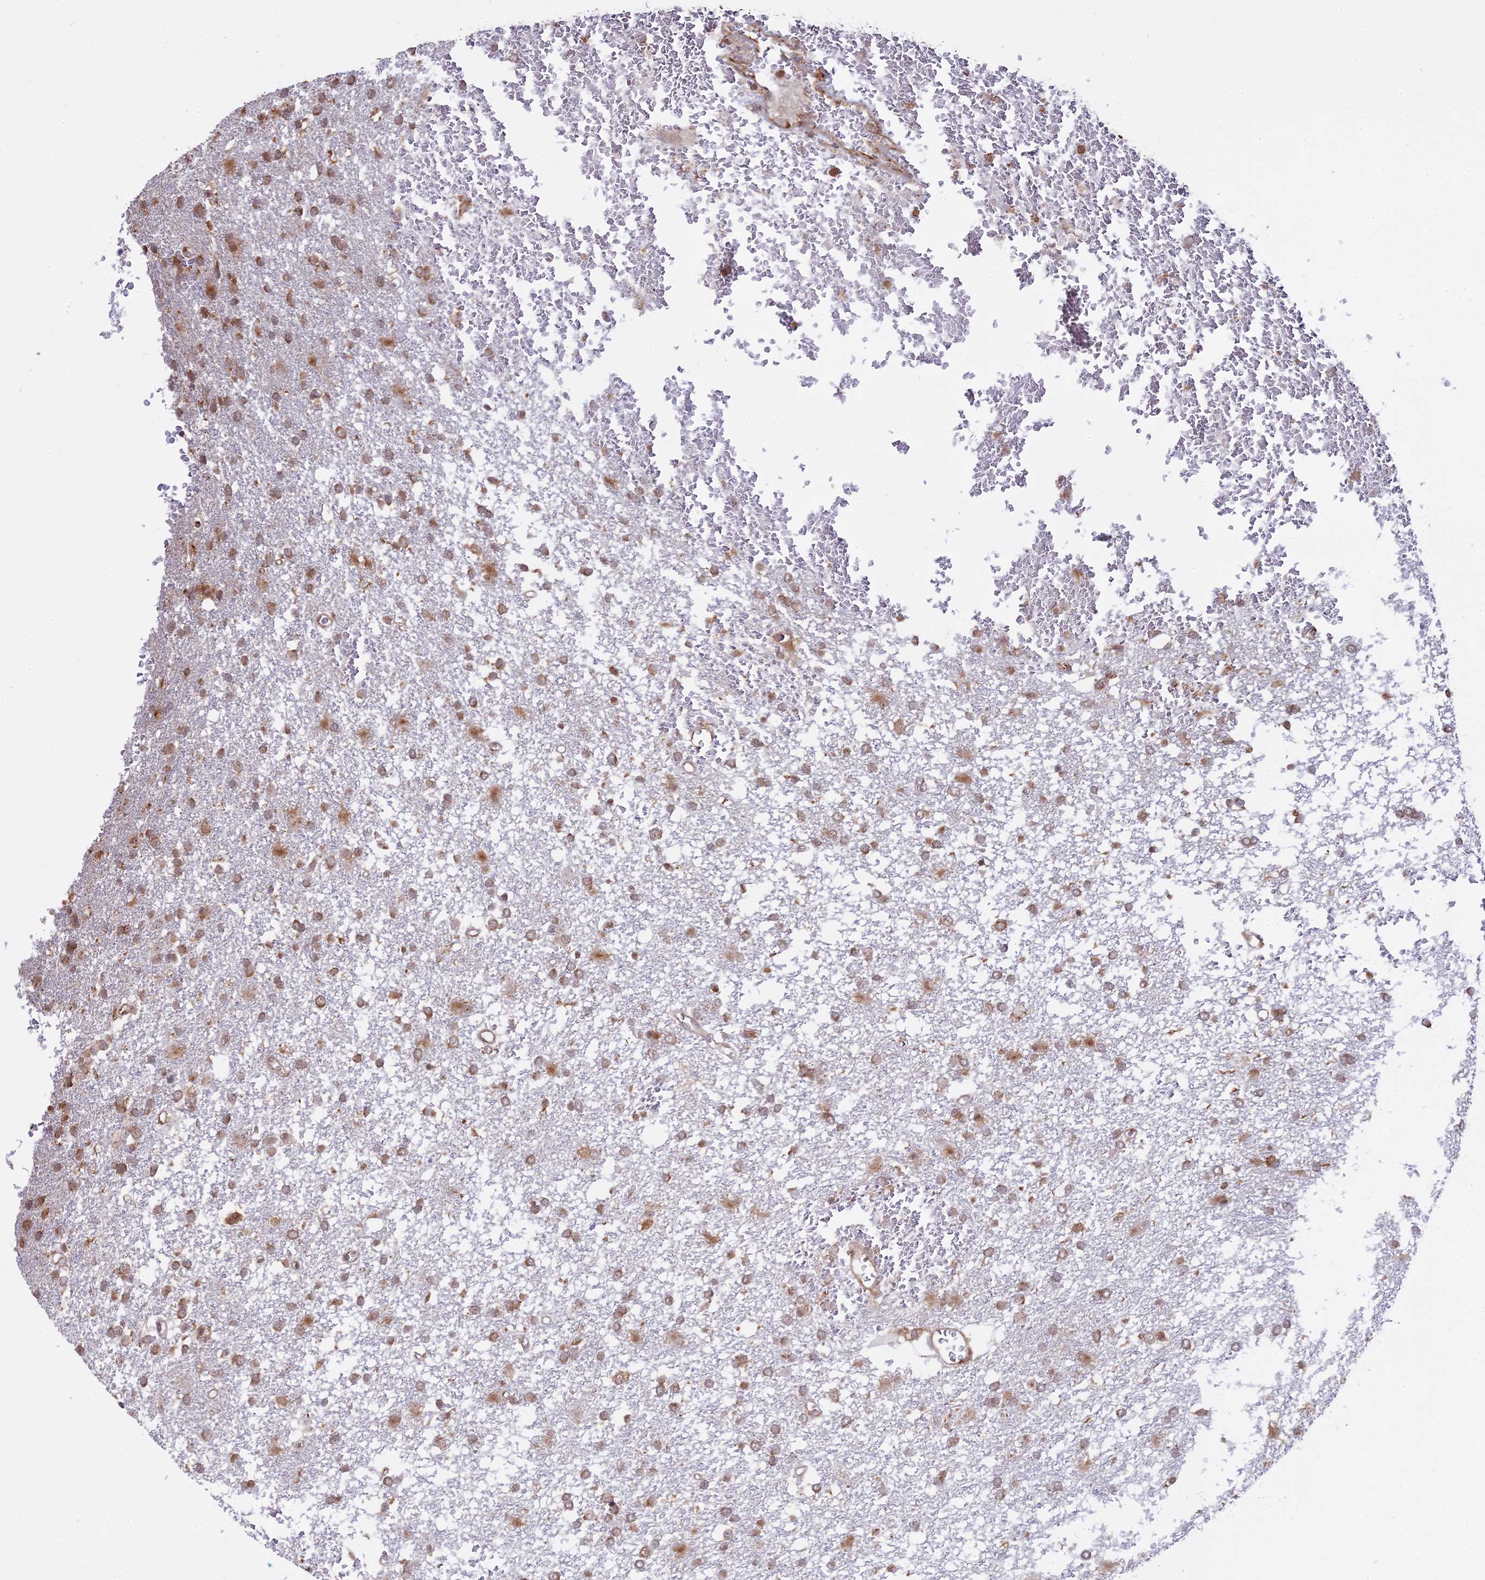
{"staining": {"intensity": "moderate", "quantity": ">75%", "location": "cytoplasmic/membranous"}, "tissue": "glioma", "cell_type": "Tumor cells", "image_type": "cancer", "snomed": [{"axis": "morphology", "description": "Glioma, malignant, High grade"}, {"axis": "topography", "description": "Brain"}], "caption": "Protein expression analysis of human glioma reveals moderate cytoplasmic/membranous expression in about >75% of tumor cells.", "gene": "RPL26", "patient": {"sex": "female", "age": 74}}